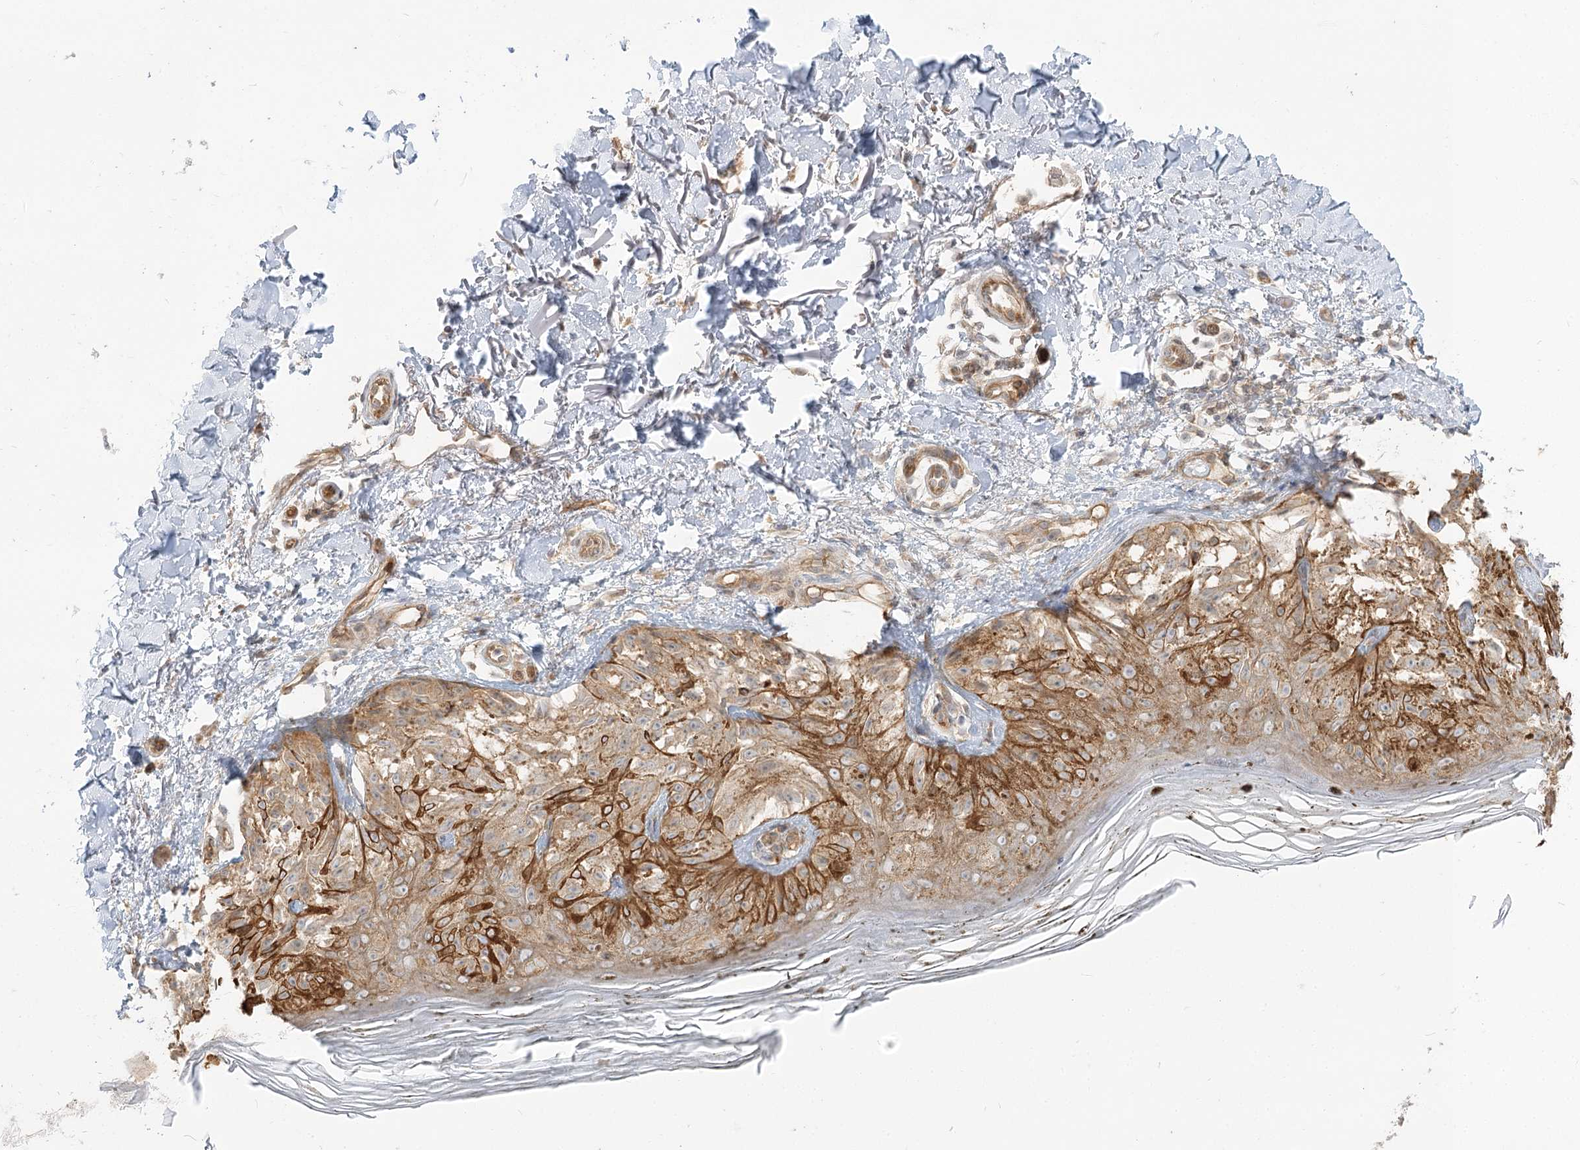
{"staining": {"intensity": "moderate", "quantity": ">75%", "location": "cytoplasmic/membranous"}, "tissue": "melanoma", "cell_type": "Tumor cells", "image_type": "cancer", "snomed": [{"axis": "morphology", "description": "Malignant melanoma, NOS"}, {"axis": "topography", "description": "Skin"}], "caption": "A histopathology image of human malignant melanoma stained for a protein exhibits moderate cytoplasmic/membranous brown staining in tumor cells.", "gene": "GUCY2C", "patient": {"sex": "female", "age": 50}}